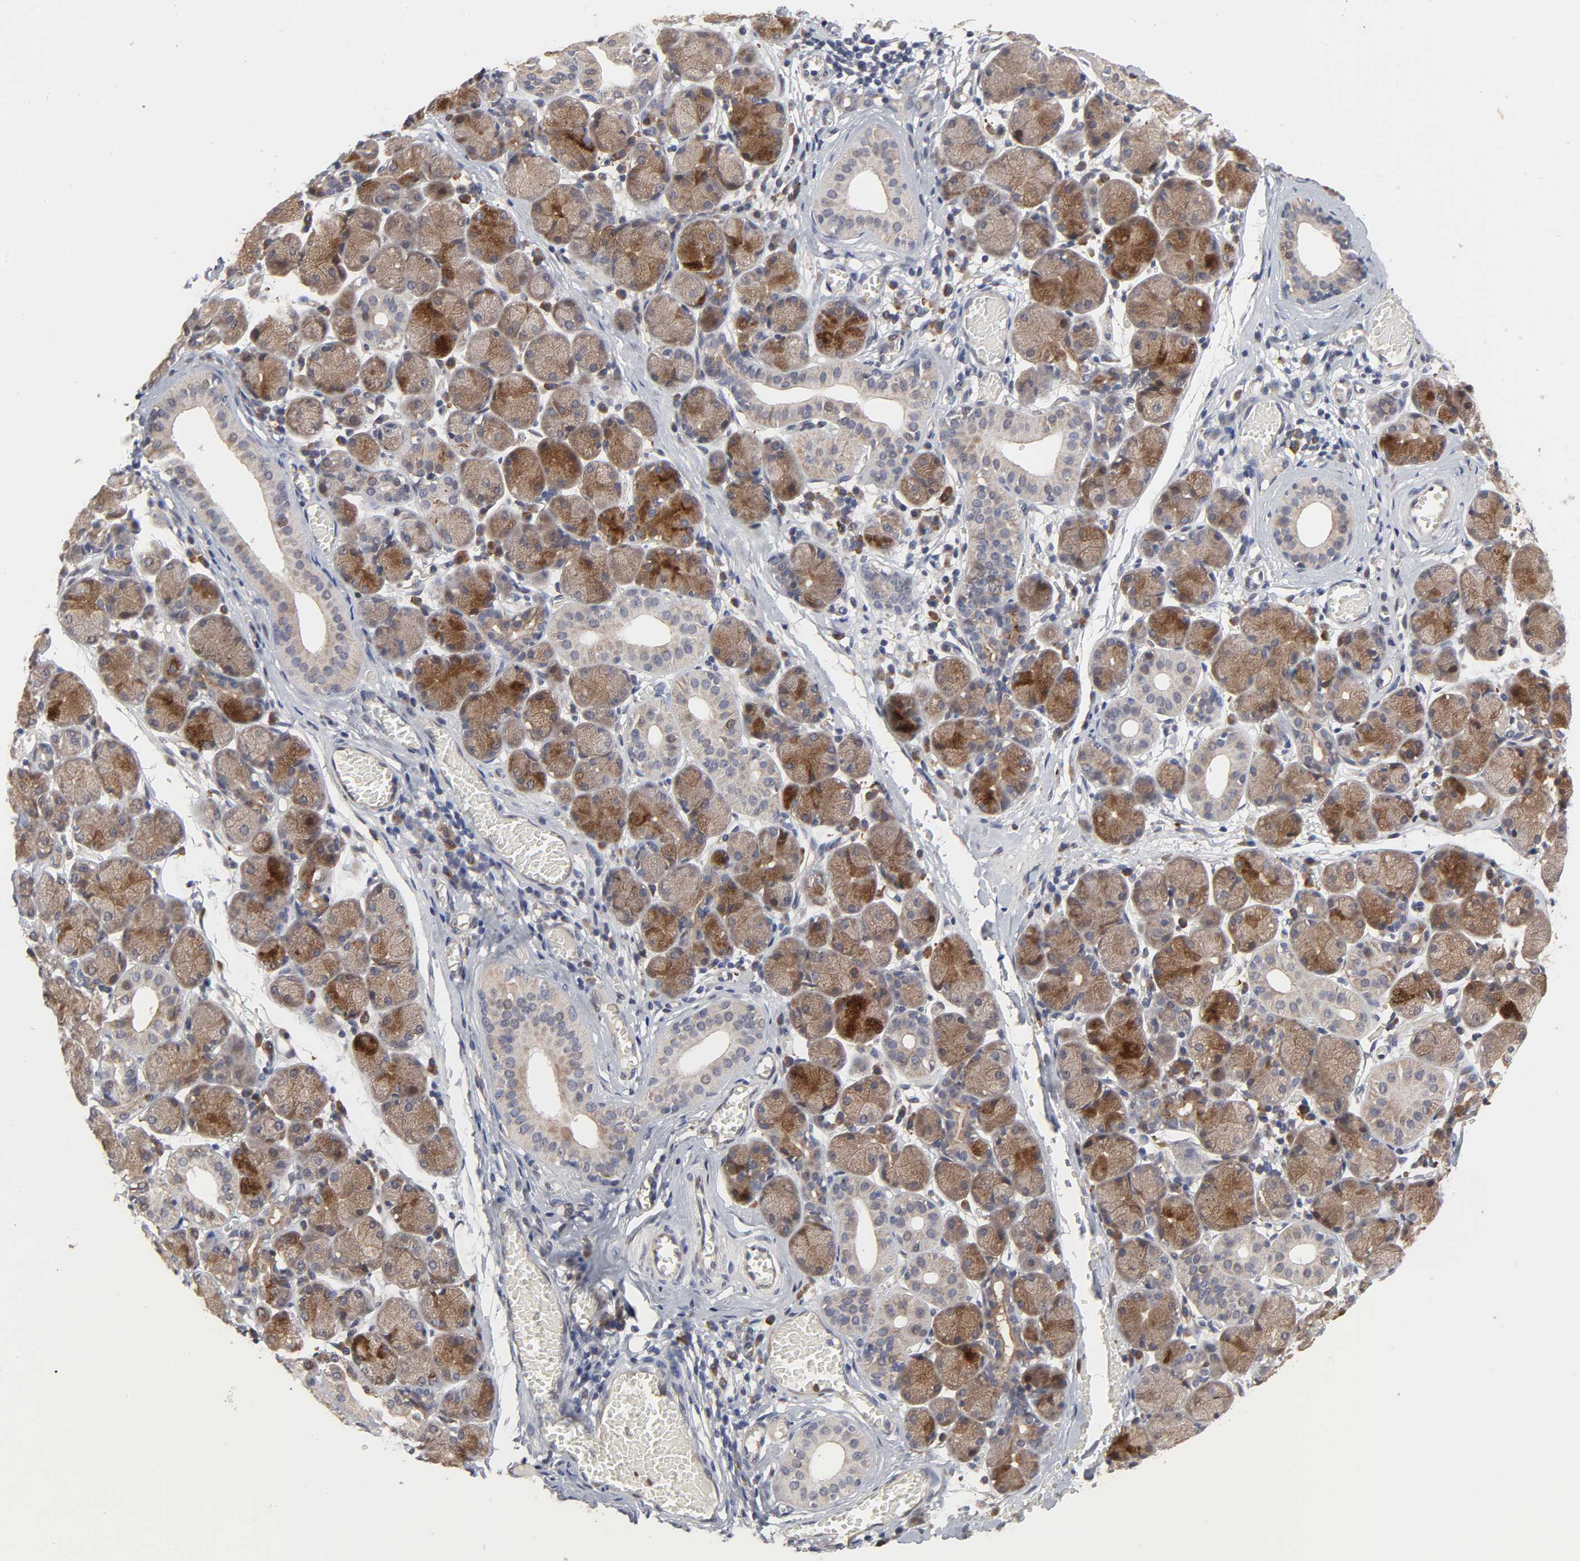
{"staining": {"intensity": "strong", "quantity": ">75%", "location": "cytoplasmic/membranous"}, "tissue": "salivary gland", "cell_type": "Glandular cells", "image_type": "normal", "snomed": [{"axis": "morphology", "description": "Normal tissue, NOS"}, {"axis": "topography", "description": "Salivary gland"}], "caption": "DAB immunohistochemical staining of normal salivary gland reveals strong cytoplasmic/membranous protein staining in about >75% of glandular cells.", "gene": "HNF4A", "patient": {"sex": "female", "age": 24}}